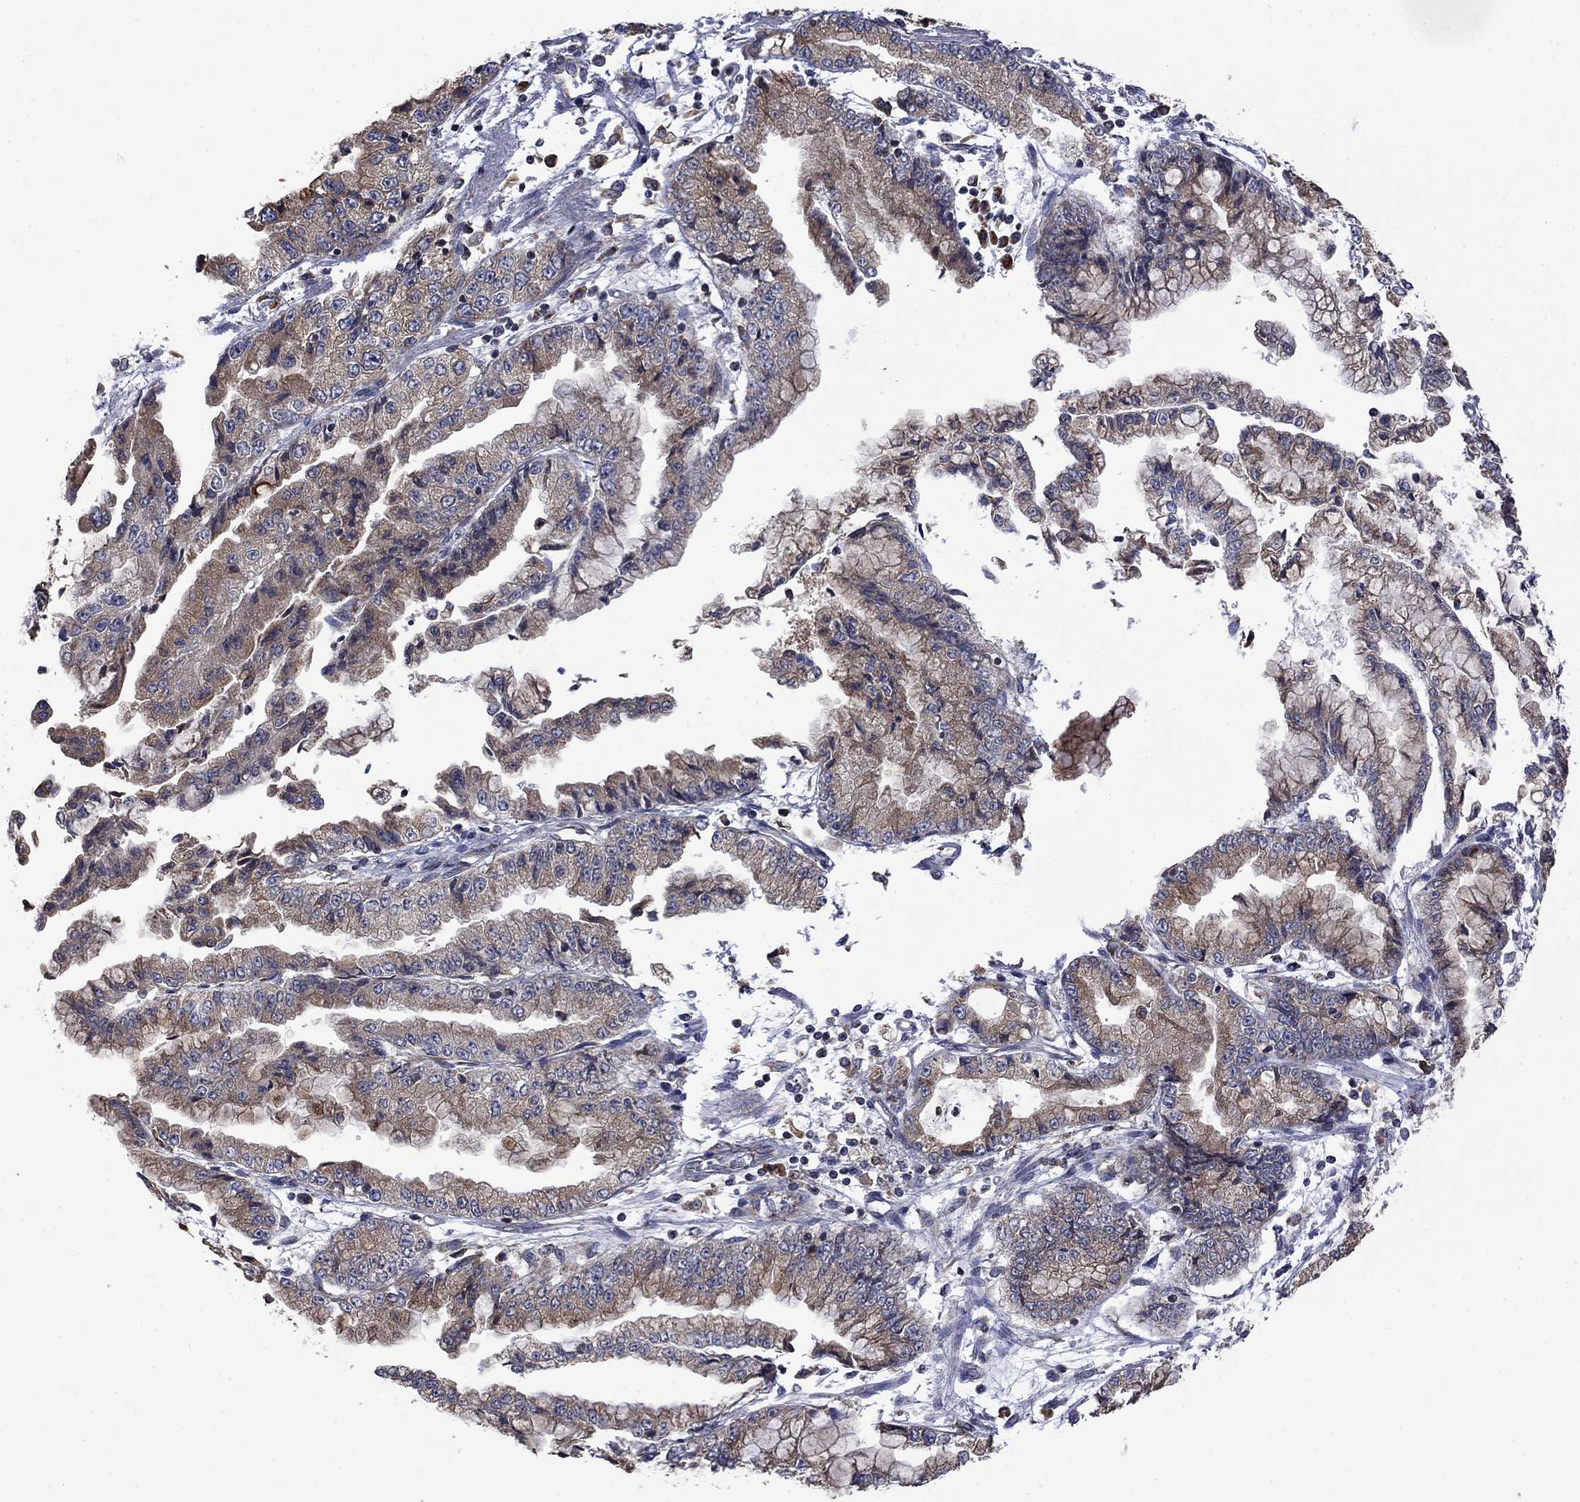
{"staining": {"intensity": "moderate", "quantity": "25%-75%", "location": "cytoplasmic/membranous"}, "tissue": "stomach cancer", "cell_type": "Tumor cells", "image_type": "cancer", "snomed": [{"axis": "morphology", "description": "Adenocarcinoma, NOS"}, {"axis": "topography", "description": "Stomach, upper"}], "caption": "High-magnification brightfield microscopy of adenocarcinoma (stomach) stained with DAB (3,3'-diaminobenzidine) (brown) and counterstained with hematoxylin (blue). tumor cells exhibit moderate cytoplasmic/membranous staining is appreciated in approximately25%-75% of cells. The protein of interest is shown in brown color, while the nuclei are stained blue.", "gene": "FURIN", "patient": {"sex": "female", "age": 74}}